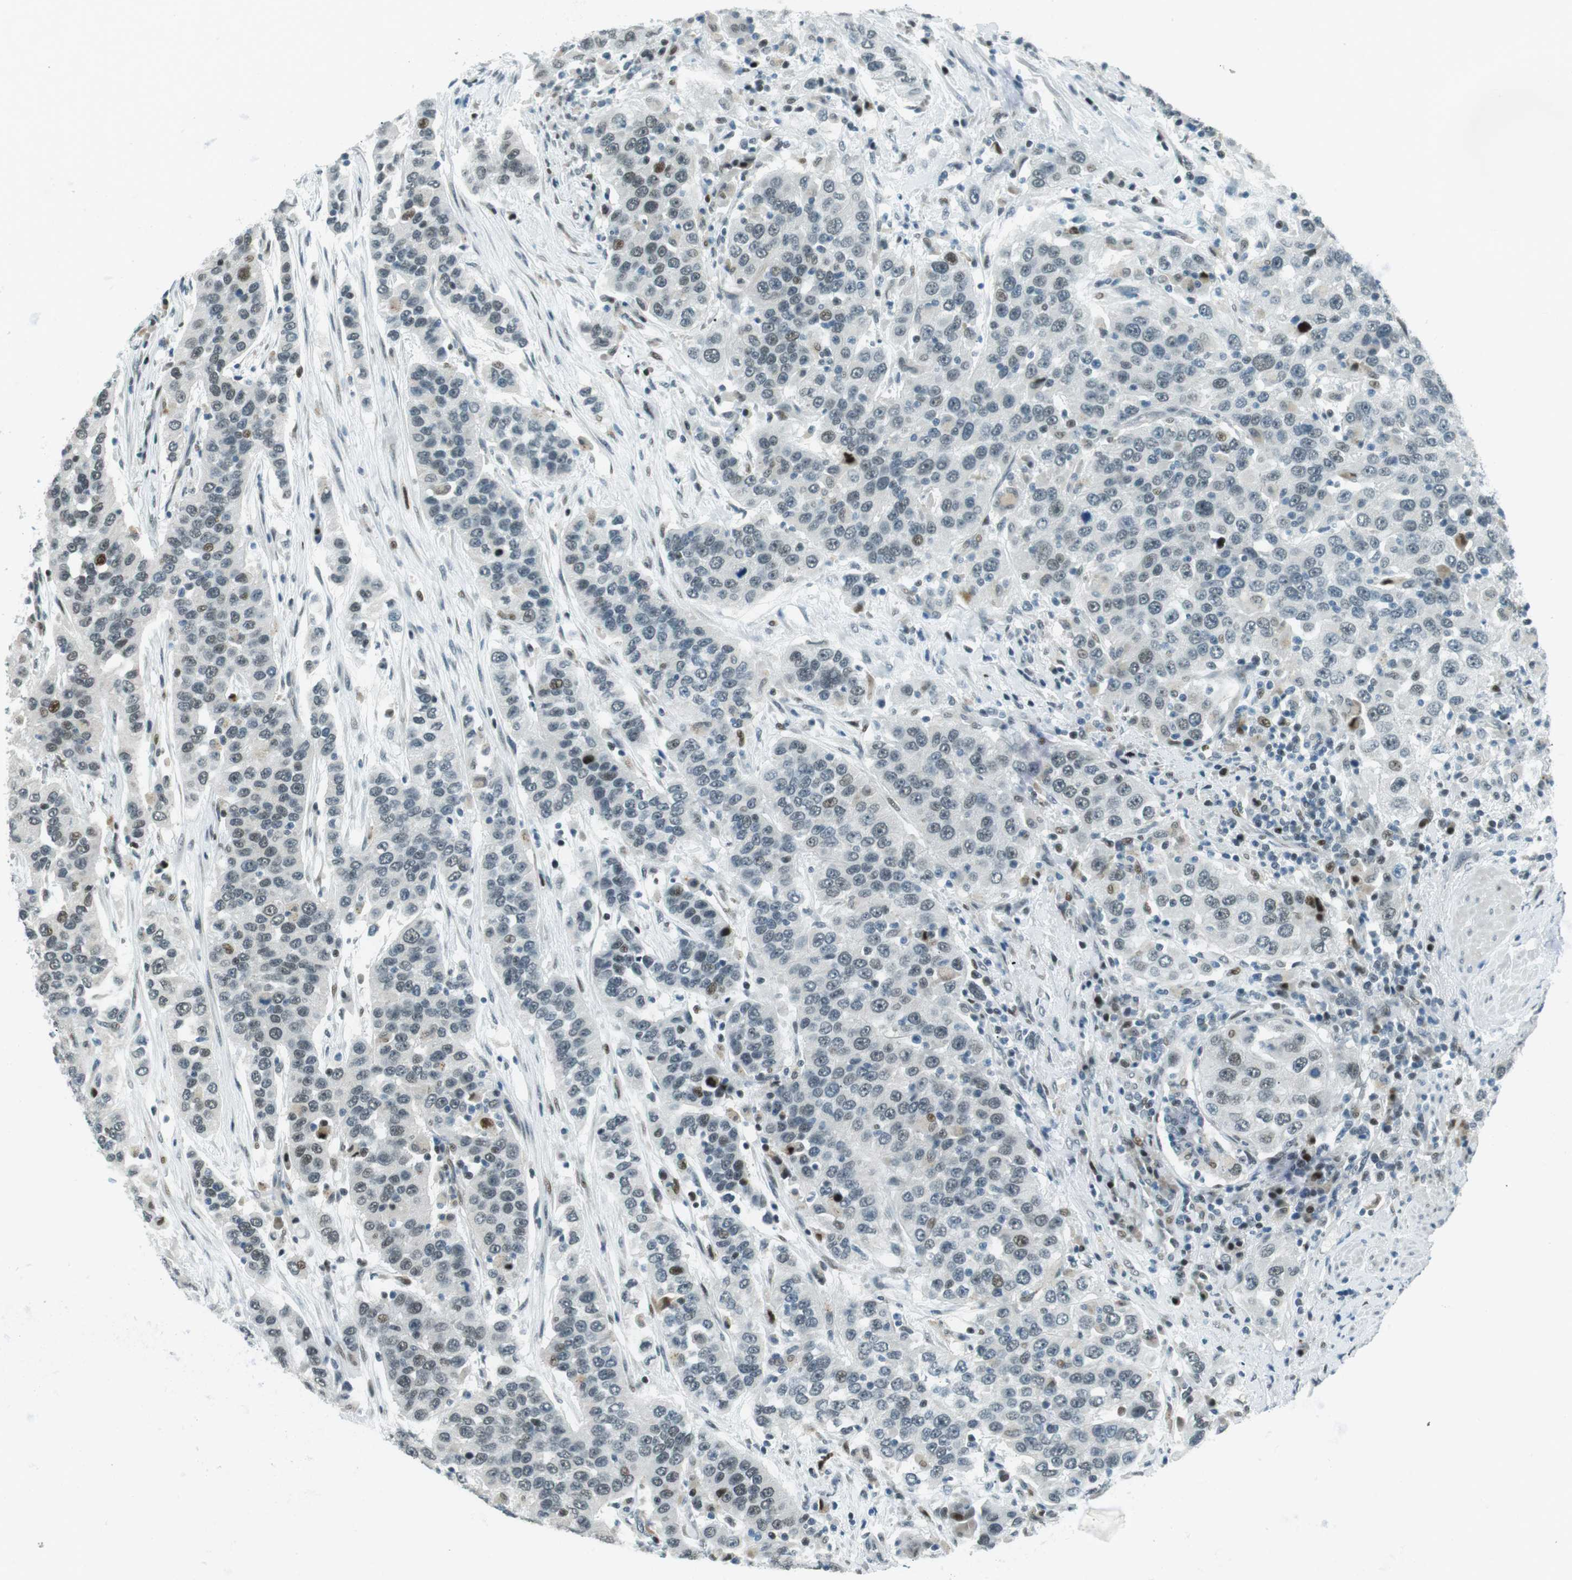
{"staining": {"intensity": "moderate", "quantity": "<25%", "location": "nuclear"}, "tissue": "urothelial cancer", "cell_type": "Tumor cells", "image_type": "cancer", "snomed": [{"axis": "morphology", "description": "Urothelial carcinoma, High grade"}, {"axis": "topography", "description": "Urinary bladder"}], "caption": "IHC histopathology image of neoplastic tissue: human high-grade urothelial carcinoma stained using immunohistochemistry demonstrates low levels of moderate protein expression localized specifically in the nuclear of tumor cells, appearing as a nuclear brown color.", "gene": "PJA1", "patient": {"sex": "female", "age": 80}}